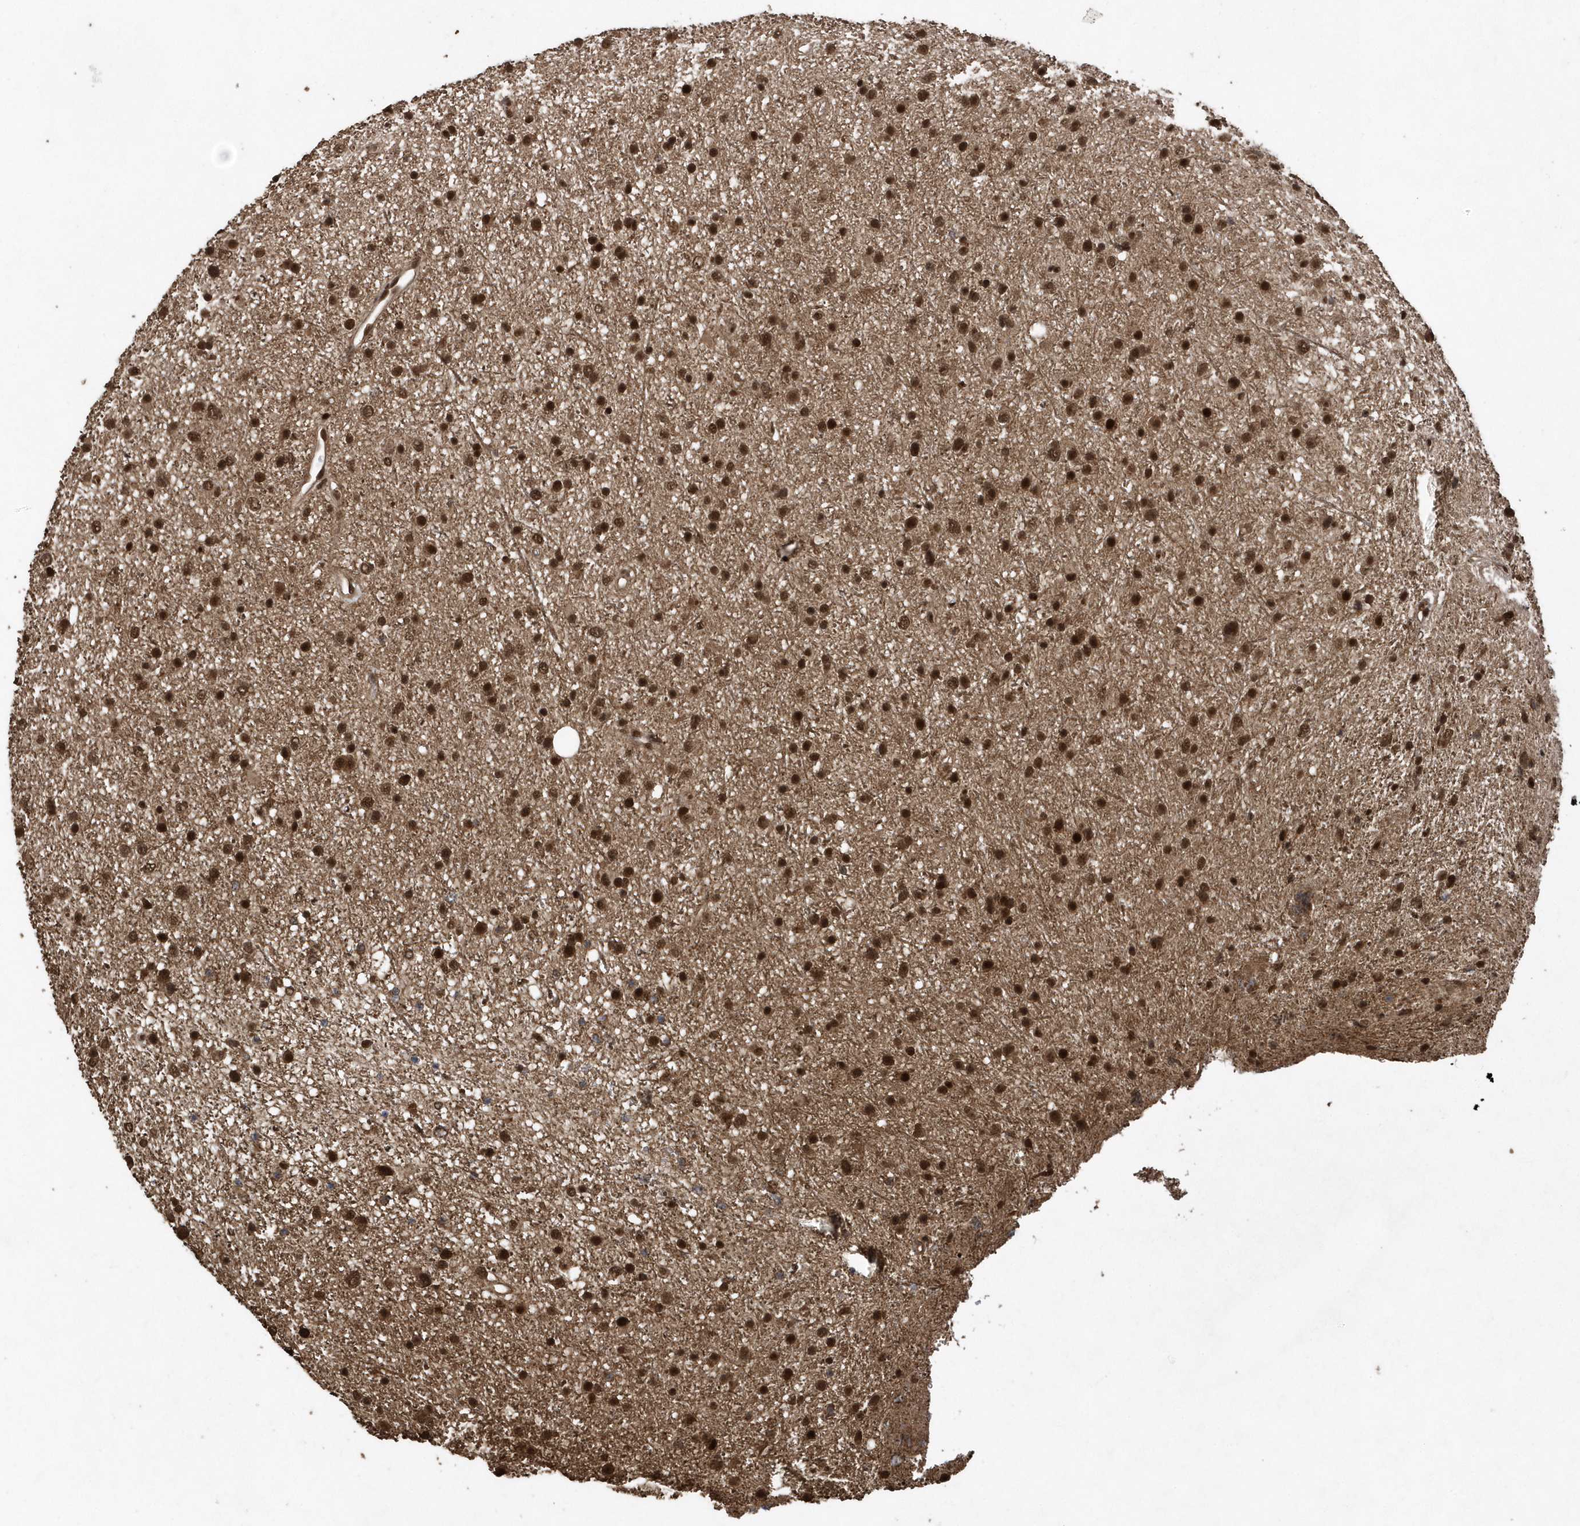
{"staining": {"intensity": "strong", "quantity": ">75%", "location": "nuclear"}, "tissue": "glioma", "cell_type": "Tumor cells", "image_type": "cancer", "snomed": [{"axis": "morphology", "description": "Glioma, malignant, Low grade"}, {"axis": "topography", "description": "Cerebral cortex"}], "caption": "Immunohistochemistry (IHC) image of low-grade glioma (malignant) stained for a protein (brown), which exhibits high levels of strong nuclear positivity in approximately >75% of tumor cells.", "gene": "INTS12", "patient": {"sex": "female", "age": 39}}